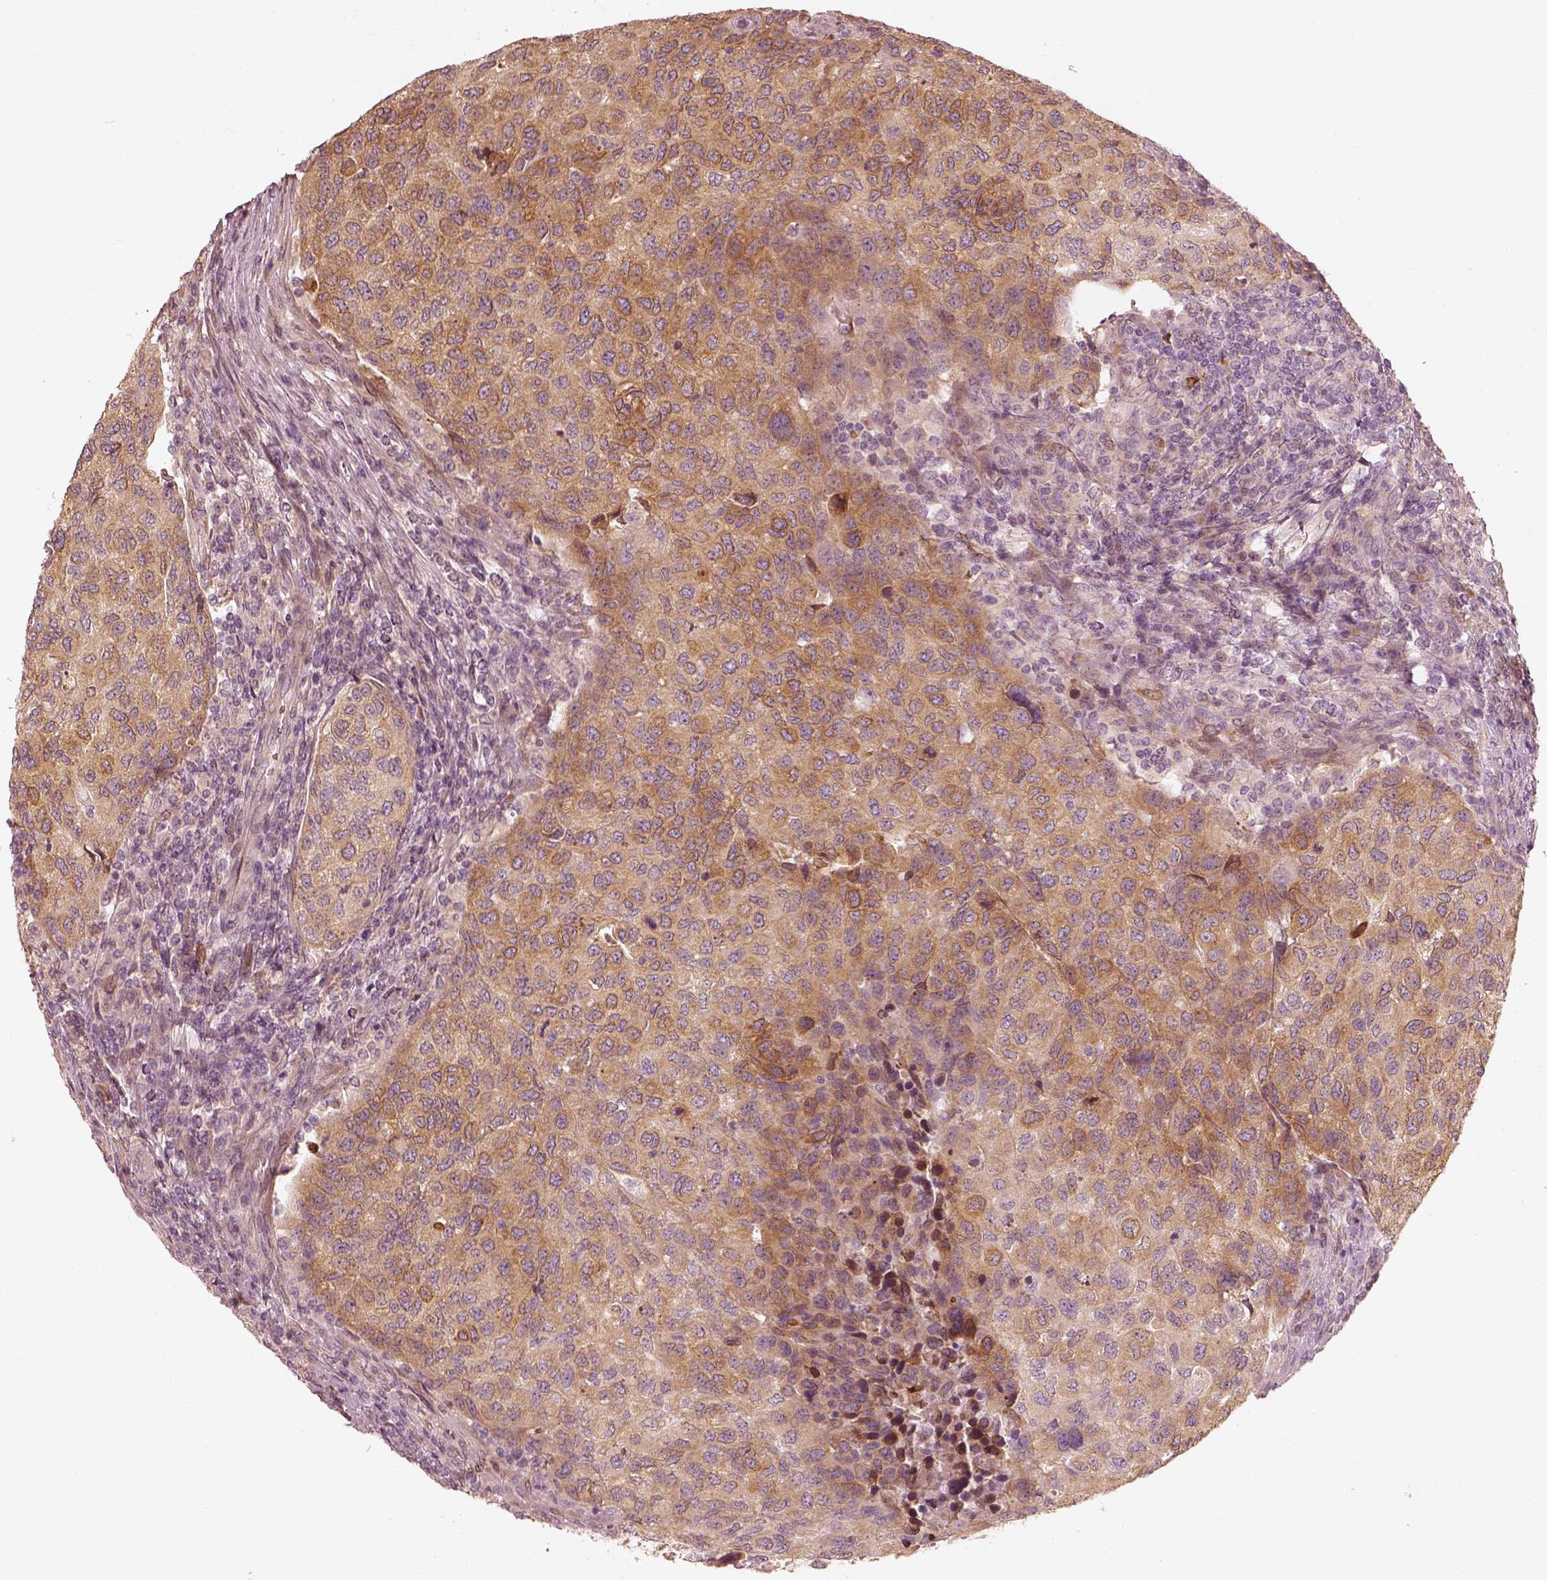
{"staining": {"intensity": "moderate", "quantity": ">75%", "location": "cytoplasmic/membranous"}, "tissue": "urothelial cancer", "cell_type": "Tumor cells", "image_type": "cancer", "snomed": [{"axis": "morphology", "description": "Urothelial carcinoma, High grade"}, {"axis": "topography", "description": "Urinary bladder"}], "caption": "A medium amount of moderate cytoplasmic/membranous expression is identified in approximately >75% of tumor cells in urothelial carcinoma (high-grade) tissue. The protein is stained brown, and the nuclei are stained in blue (DAB IHC with brightfield microscopy, high magnification).", "gene": "WLS", "patient": {"sex": "female", "age": 78}}